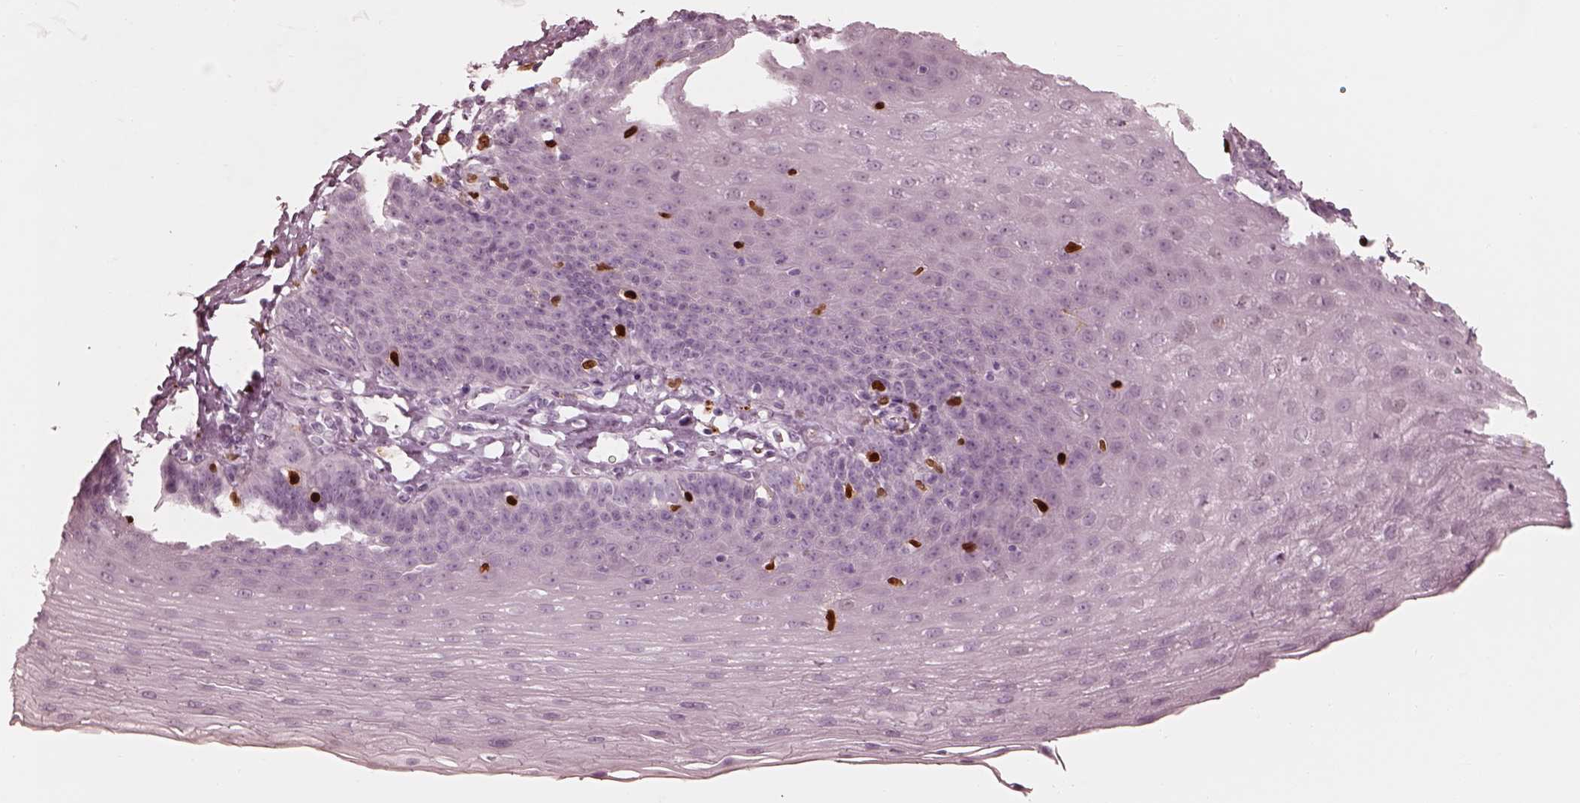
{"staining": {"intensity": "negative", "quantity": "none", "location": "none"}, "tissue": "esophagus", "cell_type": "Squamous epithelial cells", "image_type": "normal", "snomed": [{"axis": "morphology", "description": "Normal tissue, NOS"}, {"axis": "topography", "description": "Esophagus"}], "caption": "Esophagus stained for a protein using IHC demonstrates no expression squamous epithelial cells.", "gene": "ALOX5", "patient": {"sex": "female", "age": 81}}